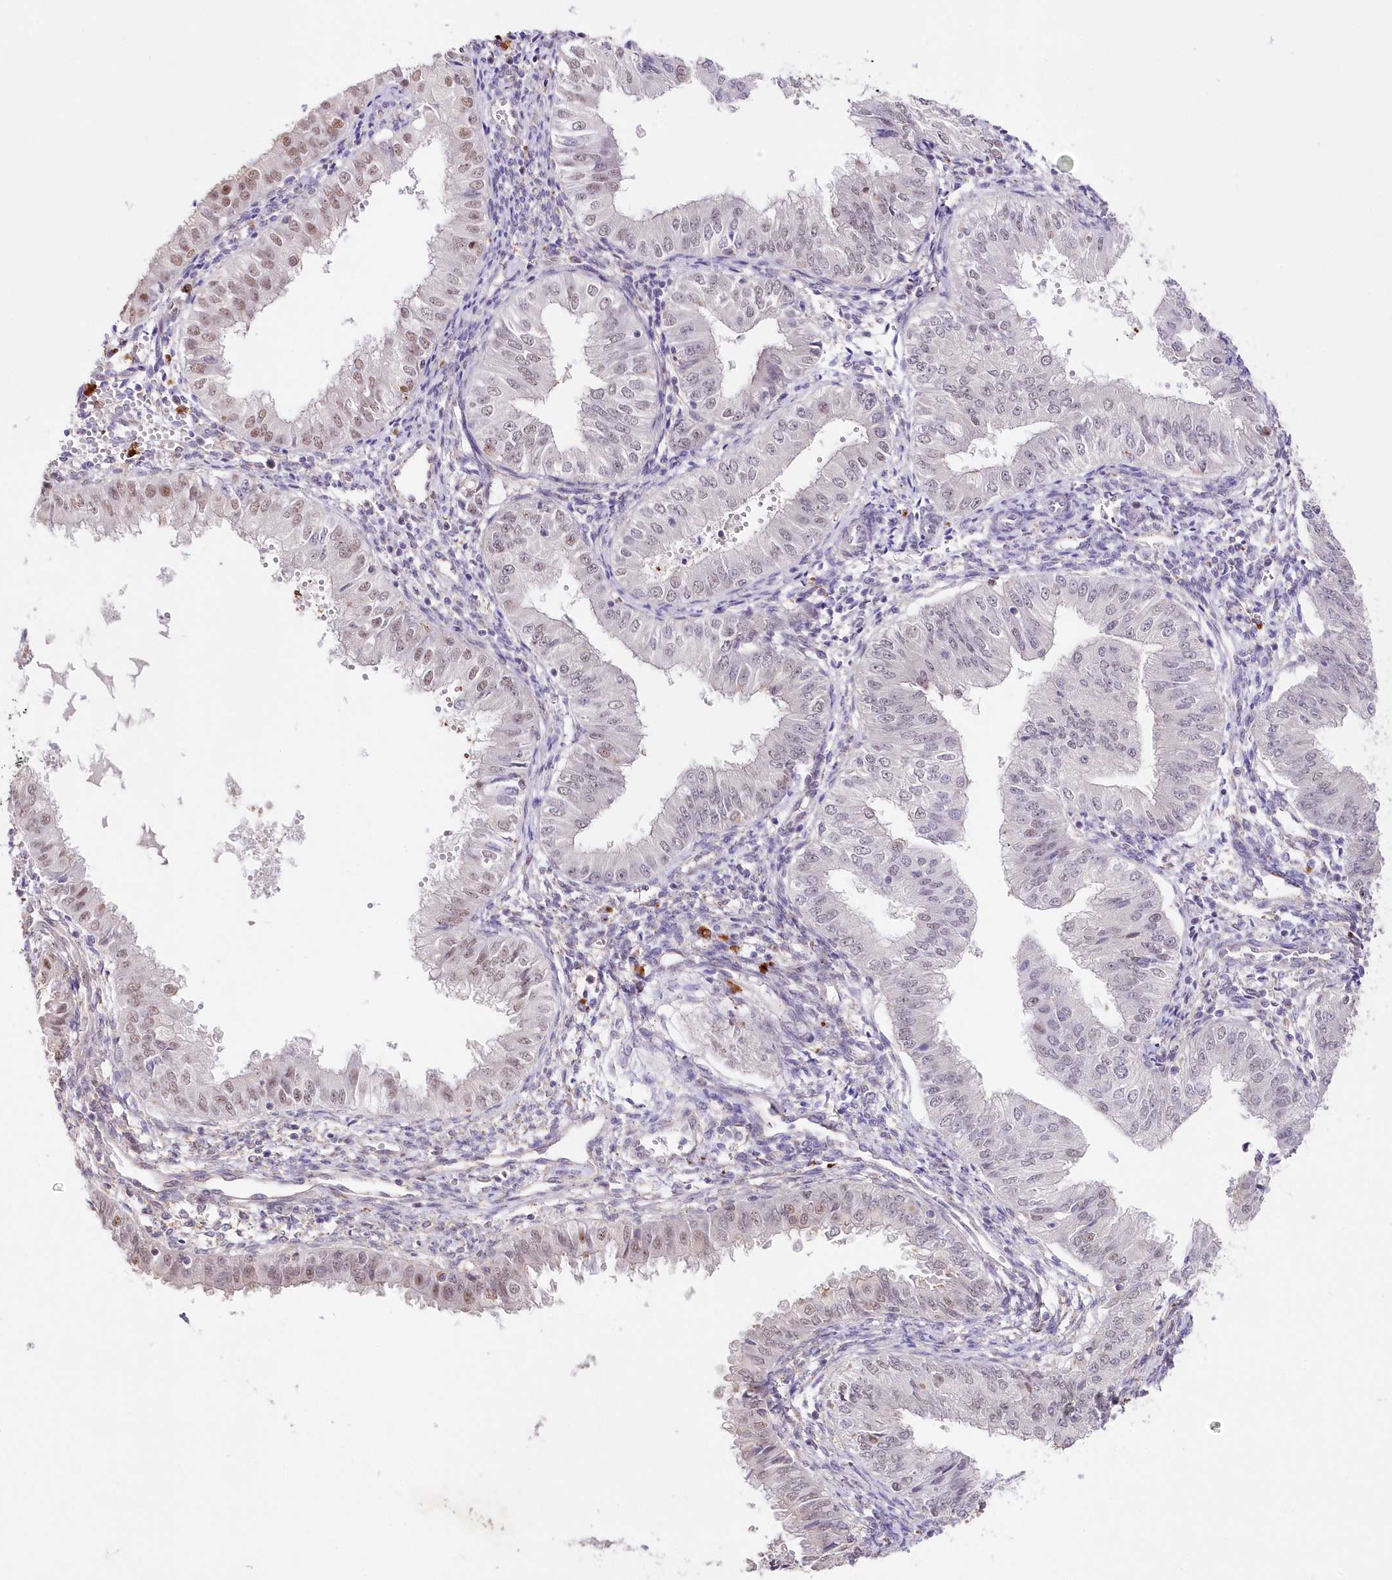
{"staining": {"intensity": "moderate", "quantity": "<25%", "location": "nuclear"}, "tissue": "endometrial cancer", "cell_type": "Tumor cells", "image_type": "cancer", "snomed": [{"axis": "morphology", "description": "Normal tissue, NOS"}, {"axis": "morphology", "description": "Adenocarcinoma, NOS"}, {"axis": "topography", "description": "Endometrium"}], "caption": "An image showing moderate nuclear expression in about <25% of tumor cells in endometrial cancer, as visualized by brown immunohistochemical staining.", "gene": "RBM27", "patient": {"sex": "female", "age": 53}}